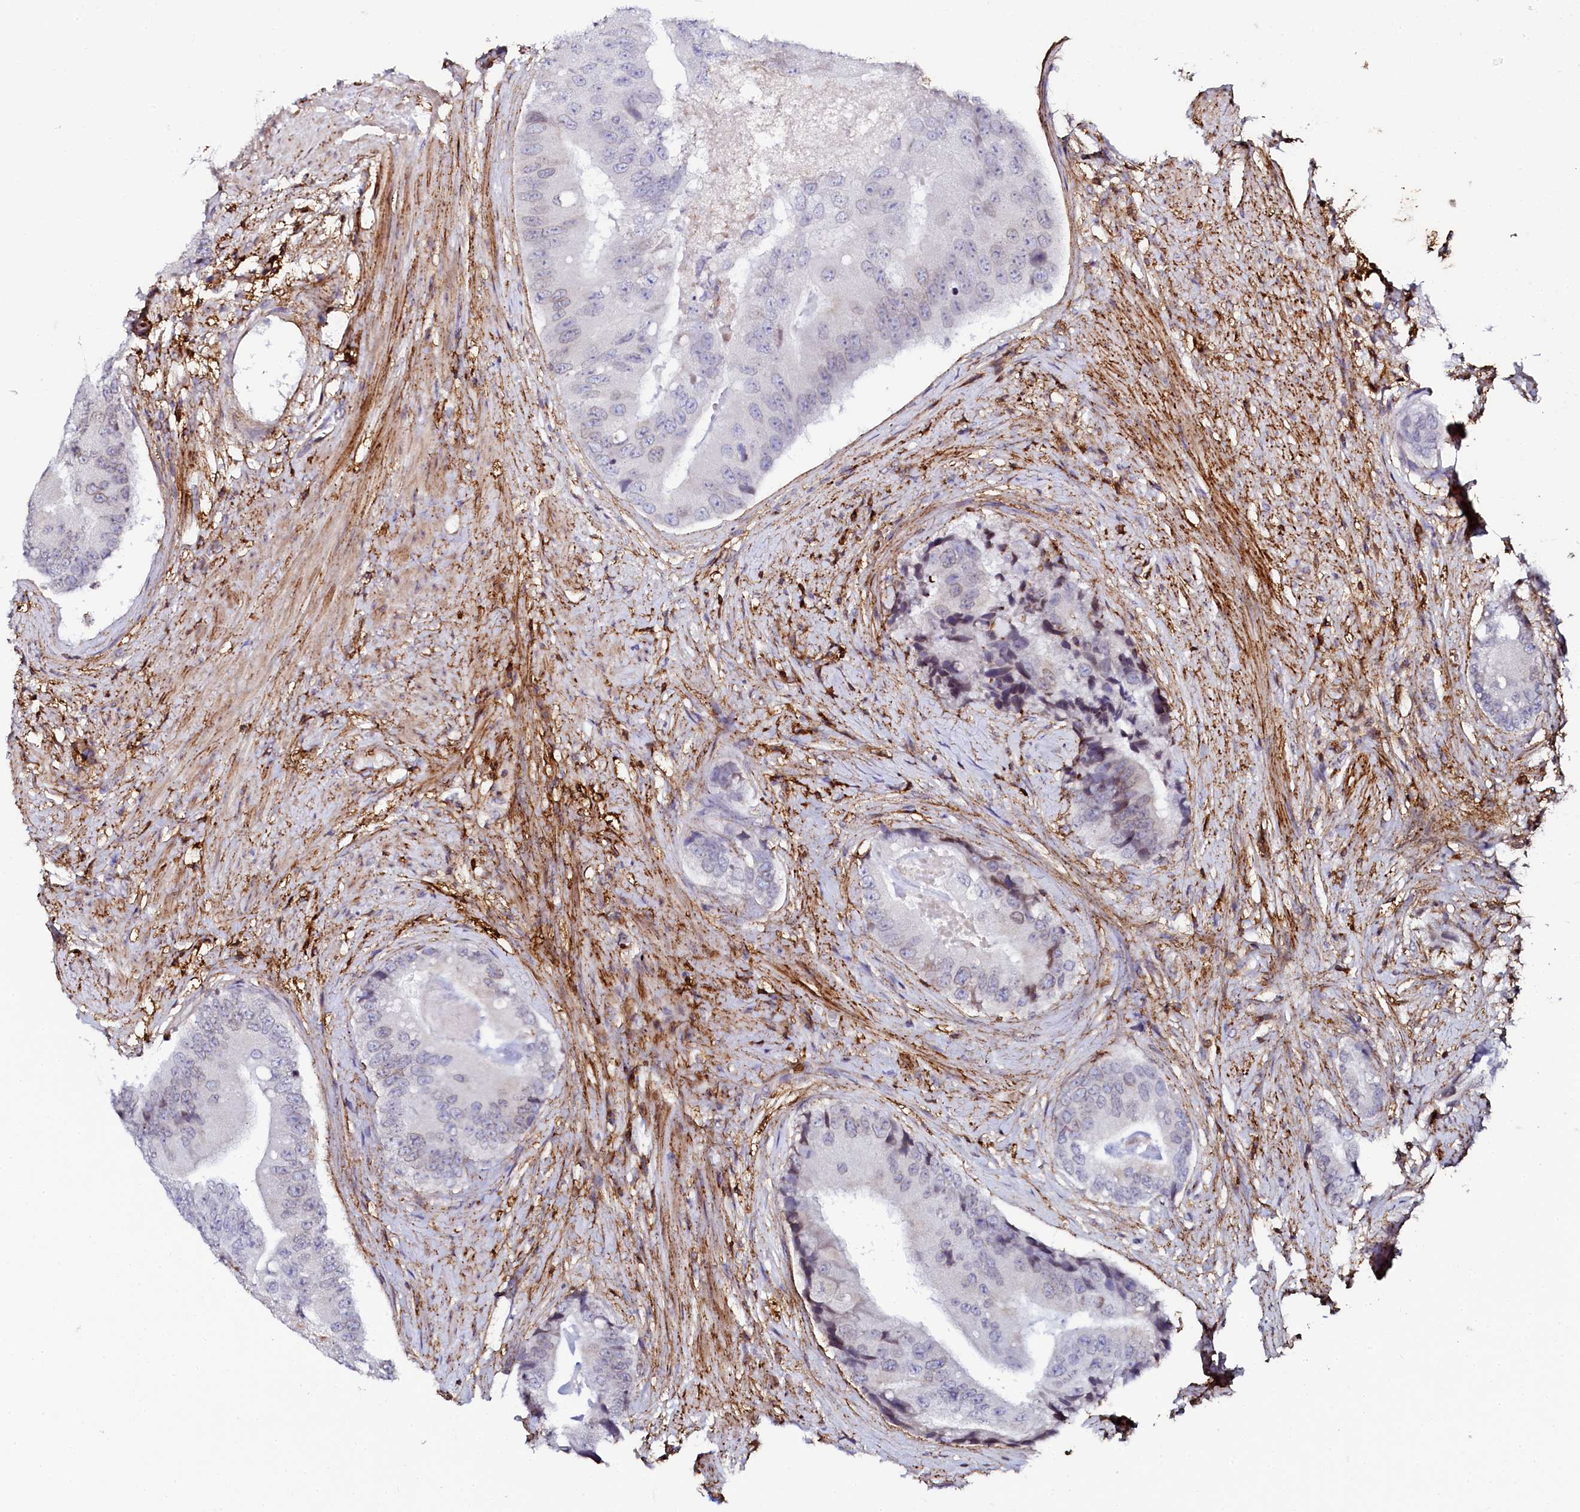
{"staining": {"intensity": "negative", "quantity": "none", "location": "none"}, "tissue": "prostate cancer", "cell_type": "Tumor cells", "image_type": "cancer", "snomed": [{"axis": "morphology", "description": "Adenocarcinoma, High grade"}, {"axis": "topography", "description": "Prostate"}], "caption": "Immunohistochemistry image of neoplastic tissue: human prostate high-grade adenocarcinoma stained with DAB reveals no significant protein positivity in tumor cells.", "gene": "AAAS", "patient": {"sex": "male", "age": 70}}